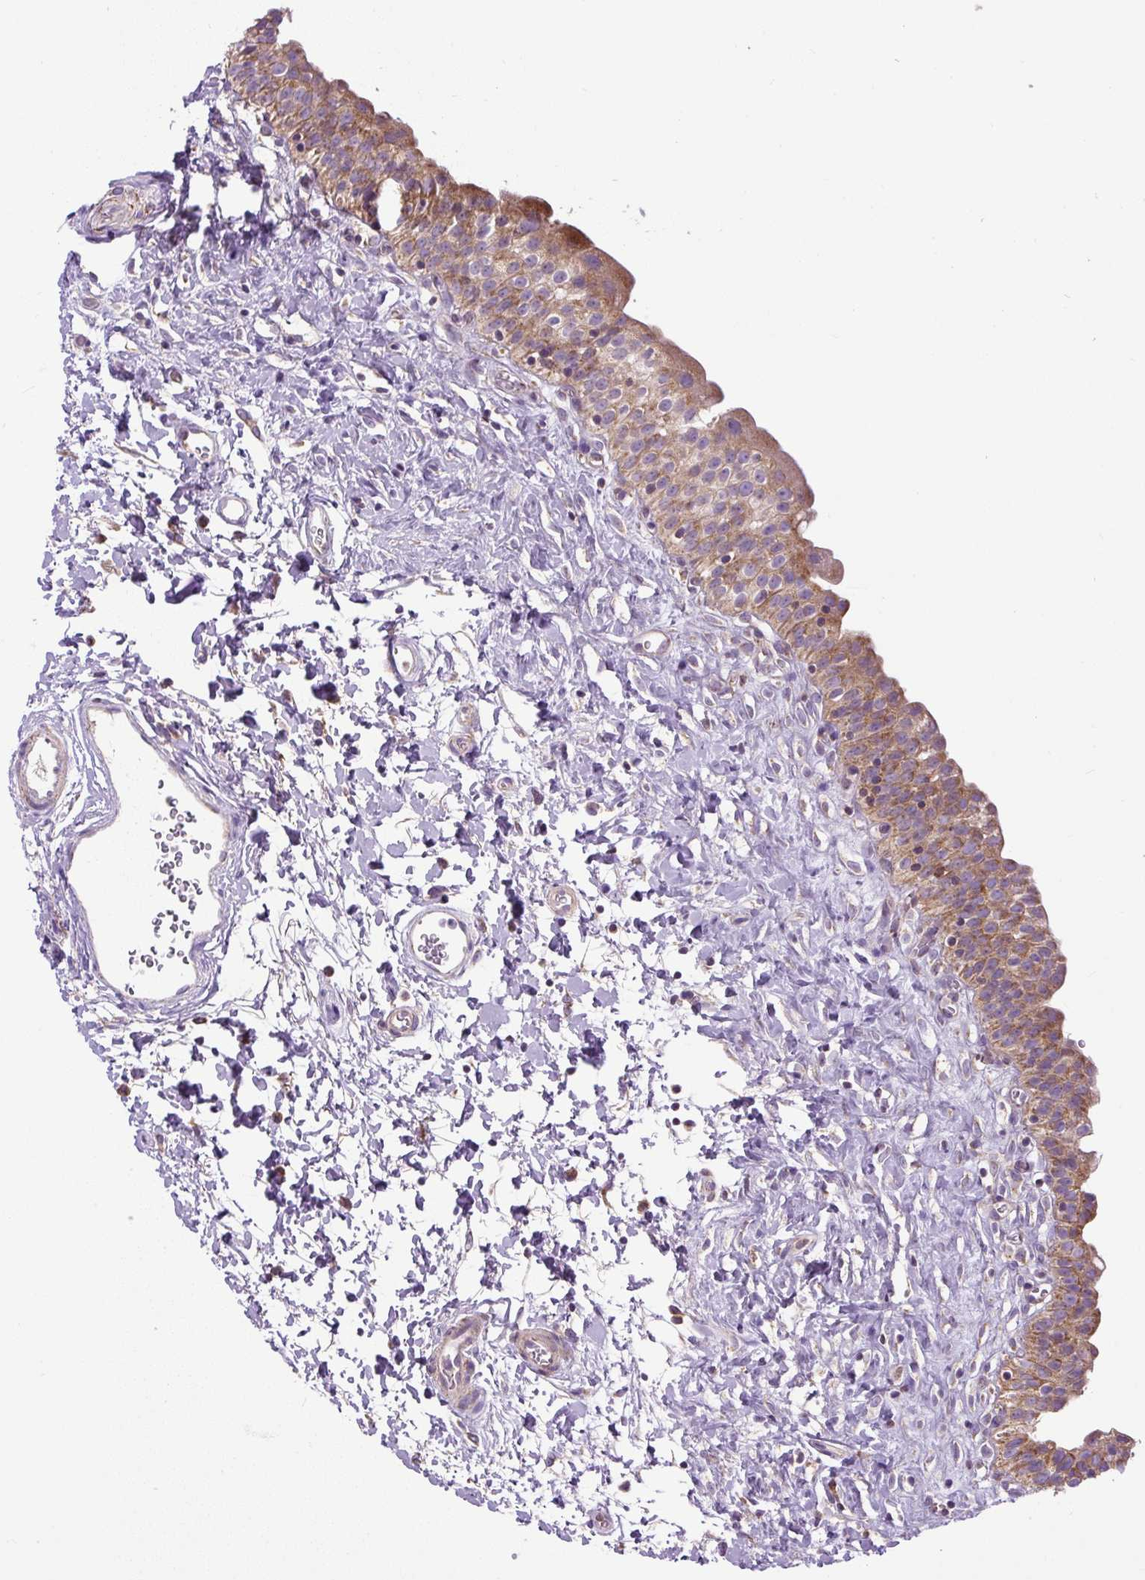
{"staining": {"intensity": "moderate", "quantity": ">75%", "location": "cytoplasmic/membranous"}, "tissue": "urinary bladder", "cell_type": "Urothelial cells", "image_type": "normal", "snomed": [{"axis": "morphology", "description": "Normal tissue, NOS"}, {"axis": "topography", "description": "Urinary bladder"}], "caption": "Immunohistochemistry (DAB (3,3'-diaminobenzidine)) staining of unremarkable urinary bladder shows moderate cytoplasmic/membranous protein expression in about >75% of urothelial cells.", "gene": "TM2D3", "patient": {"sex": "male", "age": 51}}